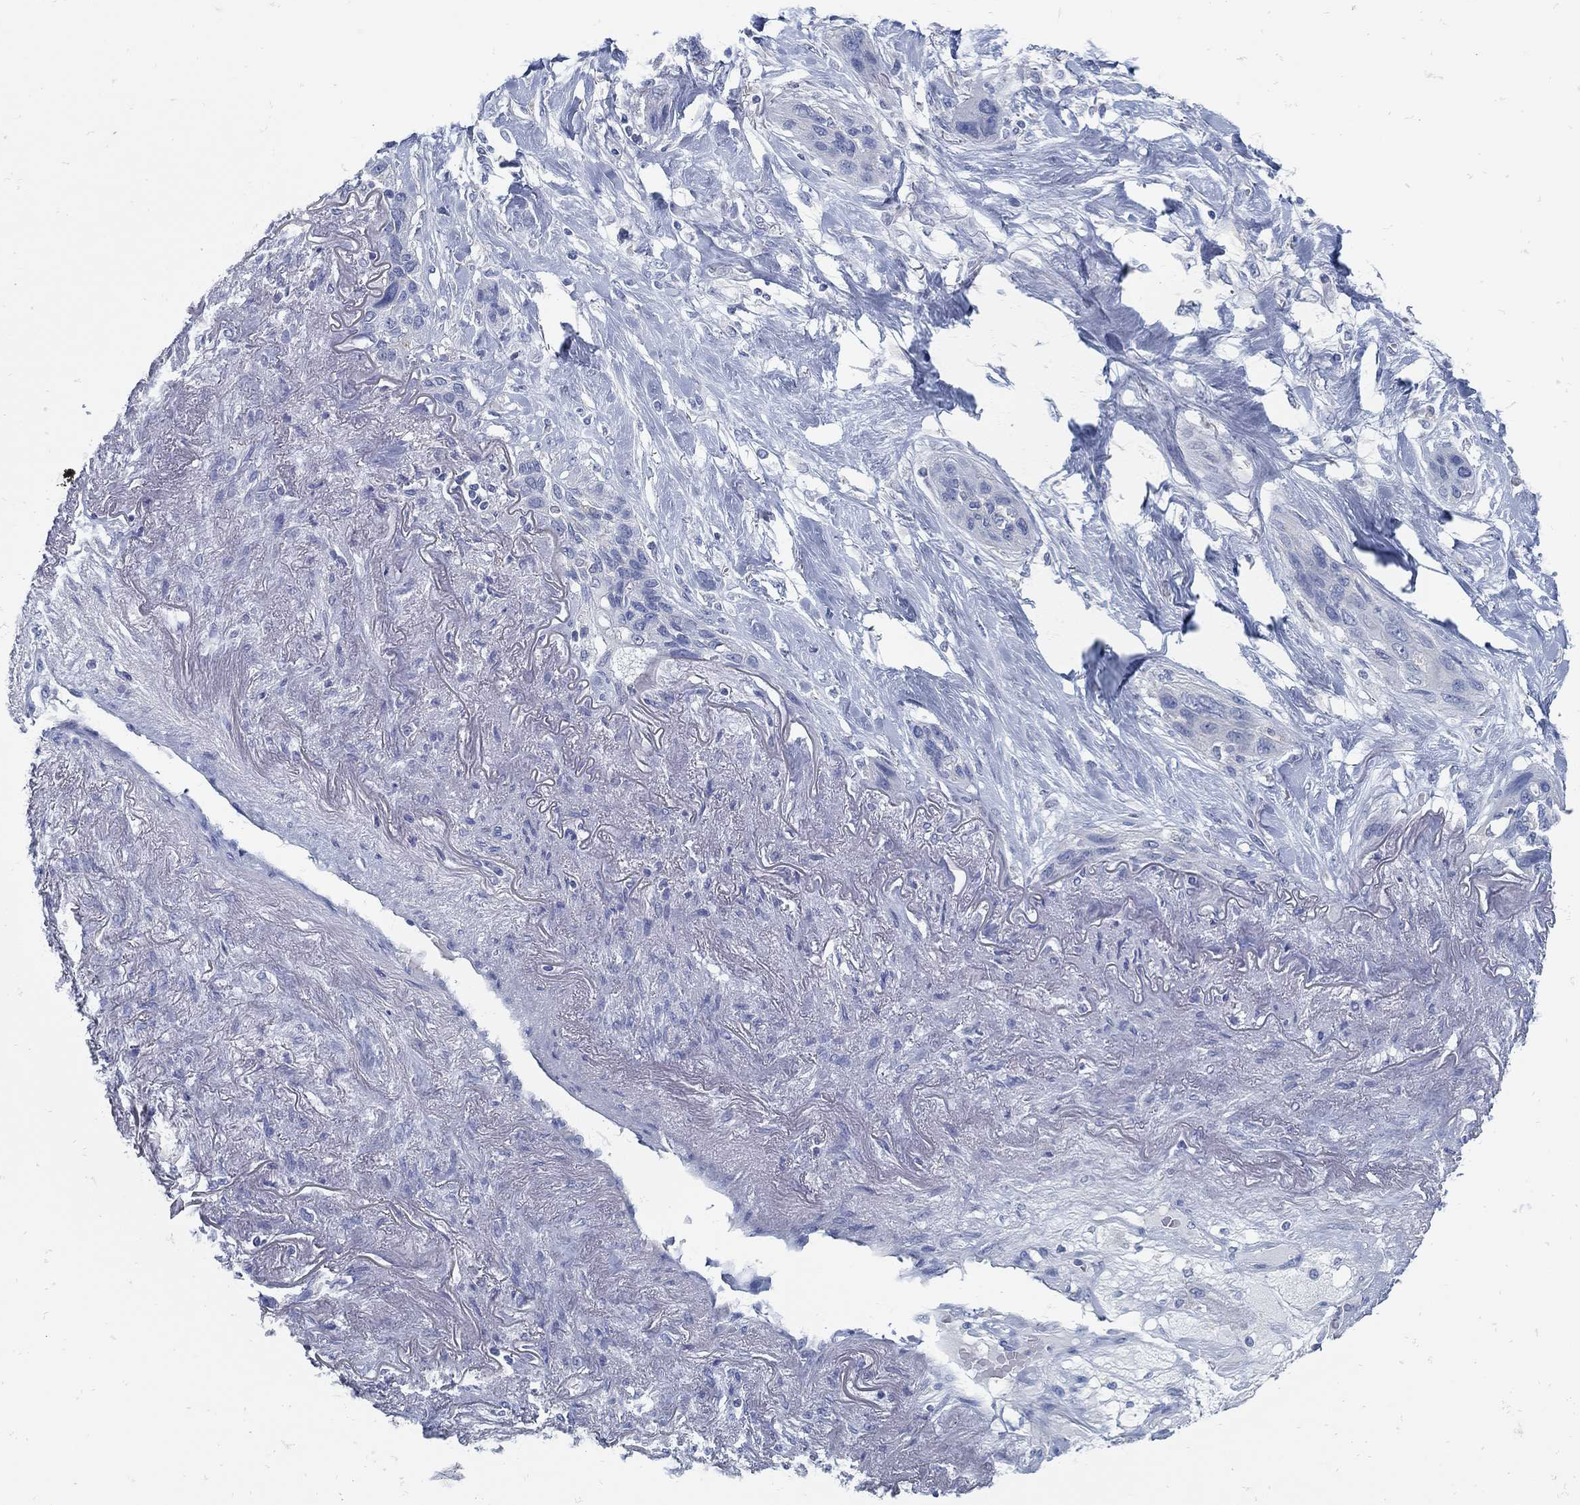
{"staining": {"intensity": "negative", "quantity": "none", "location": "none"}, "tissue": "lung cancer", "cell_type": "Tumor cells", "image_type": "cancer", "snomed": [{"axis": "morphology", "description": "Squamous cell carcinoma, NOS"}, {"axis": "topography", "description": "Lung"}], "caption": "An immunohistochemistry photomicrograph of lung cancer is shown. There is no staining in tumor cells of lung cancer. Brightfield microscopy of immunohistochemistry stained with DAB (brown) and hematoxylin (blue), captured at high magnification.", "gene": "ZFAND4", "patient": {"sex": "female", "age": 70}}